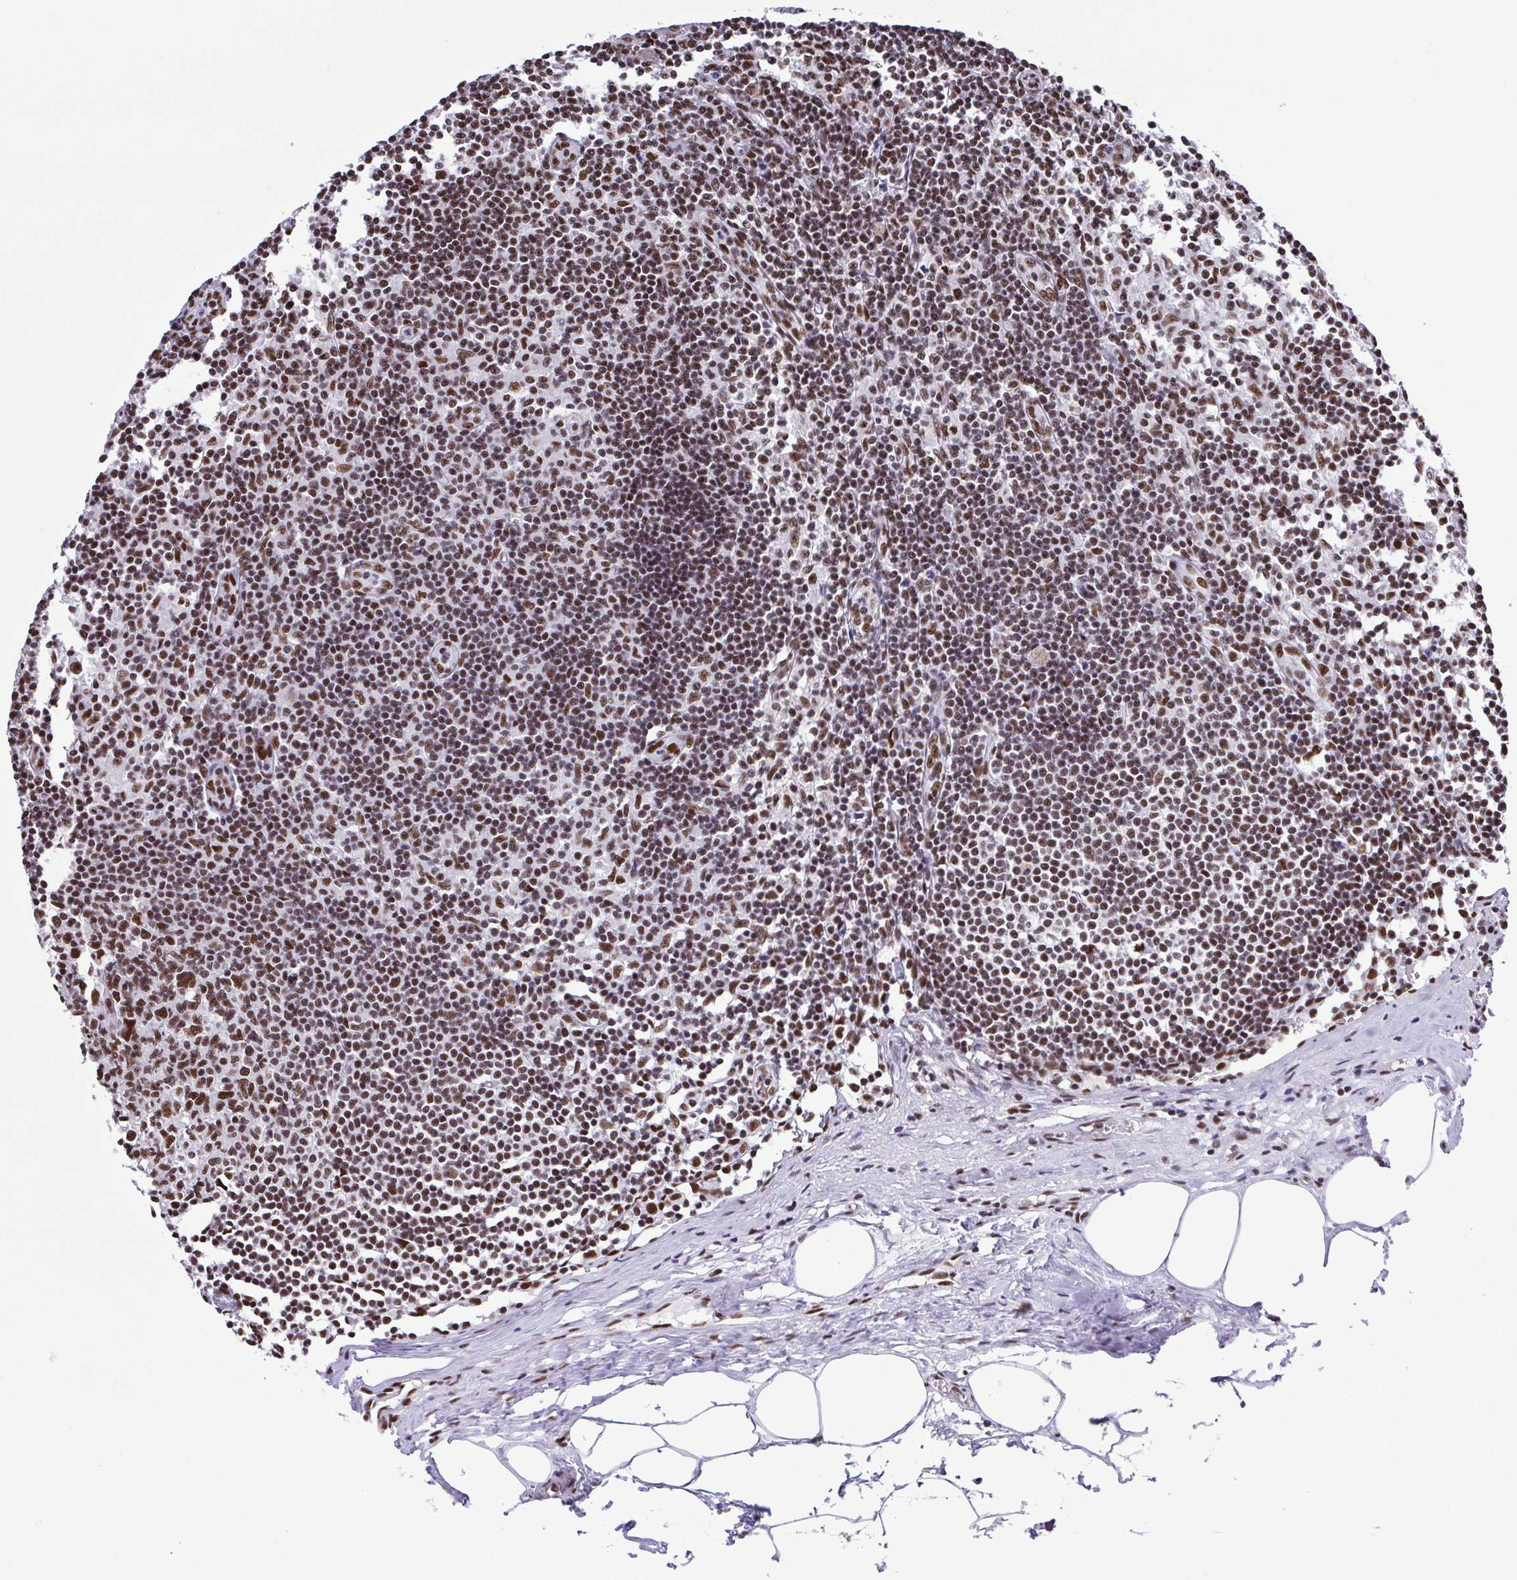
{"staining": {"intensity": "moderate", "quantity": ">75%", "location": "nuclear"}, "tissue": "lymph node", "cell_type": "Germinal center cells", "image_type": "normal", "snomed": [{"axis": "morphology", "description": "Normal tissue, NOS"}, {"axis": "topography", "description": "Lymph node"}], "caption": "Lymph node stained with DAB immunohistochemistry (IHC) demonstrates medium levels of moderate nuclear positivity in approximately >75% of germinal center cells.", "gene": "TRIM28", "patient": {"sex": "female", "age": 69}}